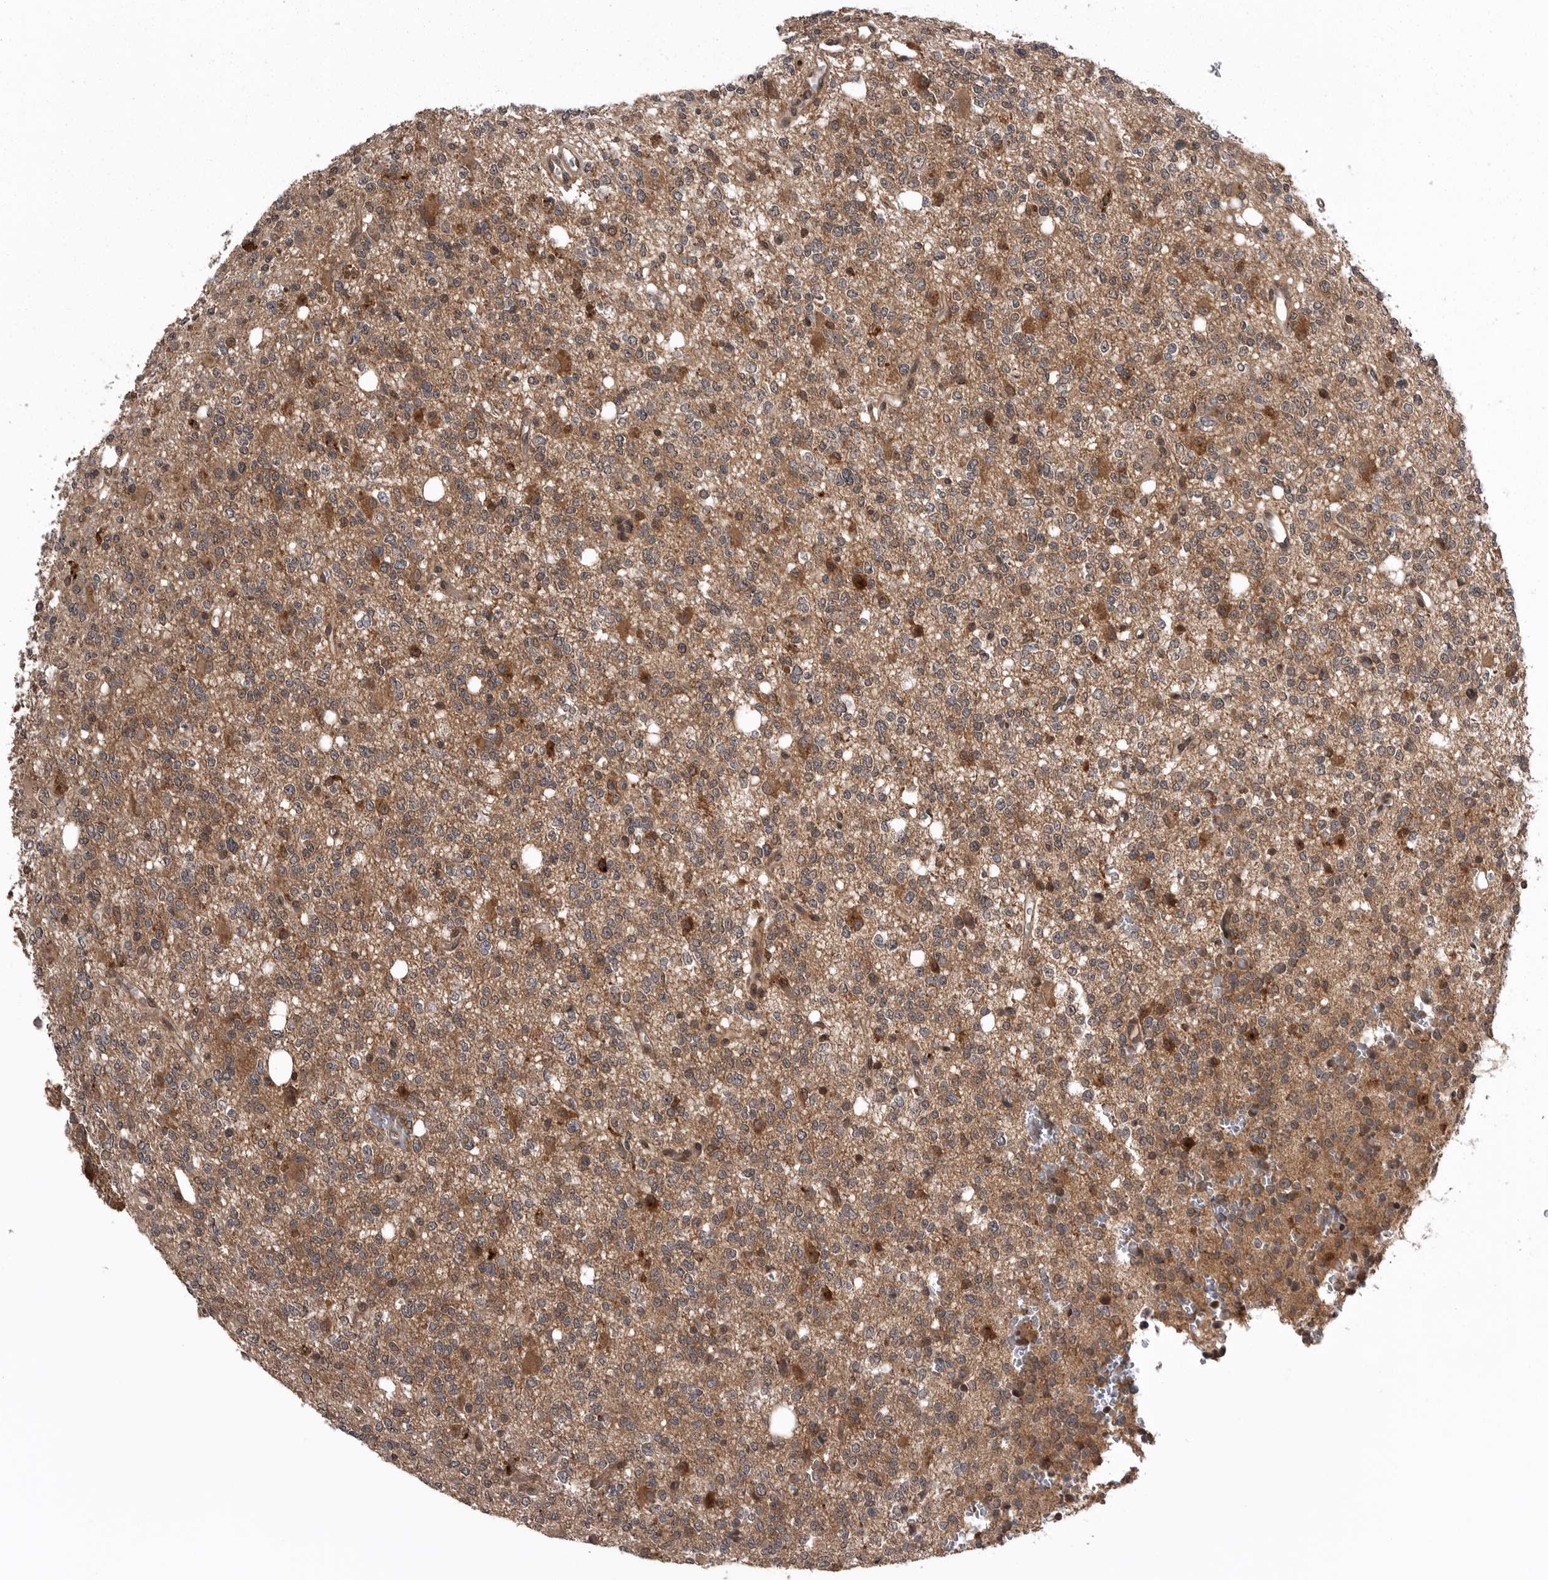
{"staining": {"intensity": "moderate", "quantity": "25%-75%", "location": "cytoplasmic/membranous,nuclear"}, "tissue": "glioma", "cell_type": "Tumor cells", "image_type": "cancer", "snomed": [{"axis": "morphology", "description": "Glioma, malignant, High grade"}, {"axis": "topography", "description": "Brain"}], "caption": "A high-resolution micrograph shows IHC staining of high-grade glioma (malignant), which exhibits moderate cytoplasmic/membranous and nuclear expression in about 25%-75% of tumor cells. Nuclei are stained in blue.", "gene": "AOAH", "patient": {"sex": "female", "age": 62}}